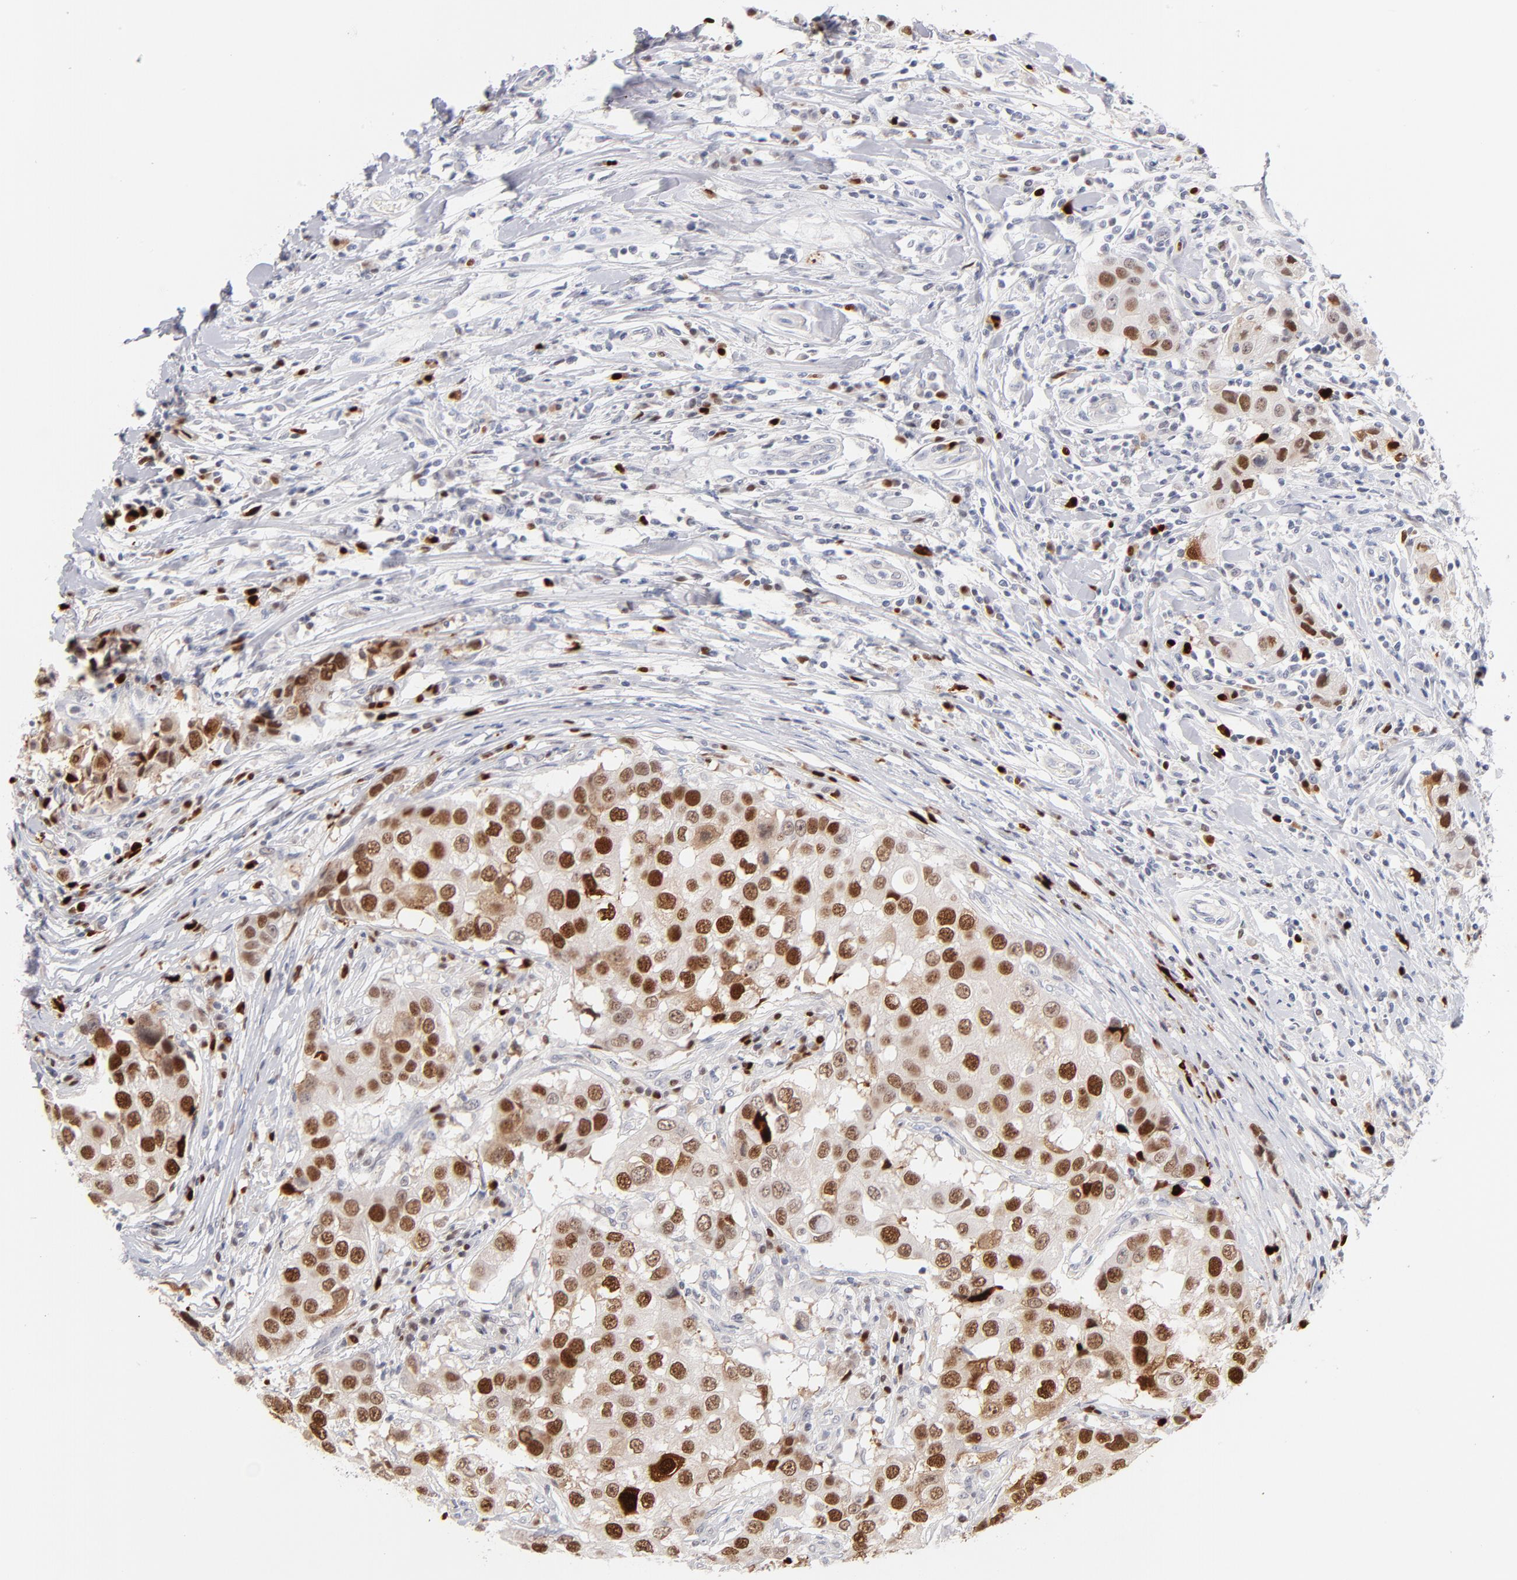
{"staining": {"intensity": "strong", "quantity": ">75%", "location": "nuclear"}, "tissue": "breast cancer", "cell_type": "Tumor cells", "image_type": "cancer", "snomed": [{"axis": "morphology", "description": "Duct carcinoma"}, {"axis": "topography", "description": "Breast"}], "caption": "IHC image of human breast cancer stained for a protein (brown), which demonstrates high levels of strong nuclear expression in approximately >75% of tumor cells.", "gene": "PARP1", "patient": {"sex": "female", "age": 27}}